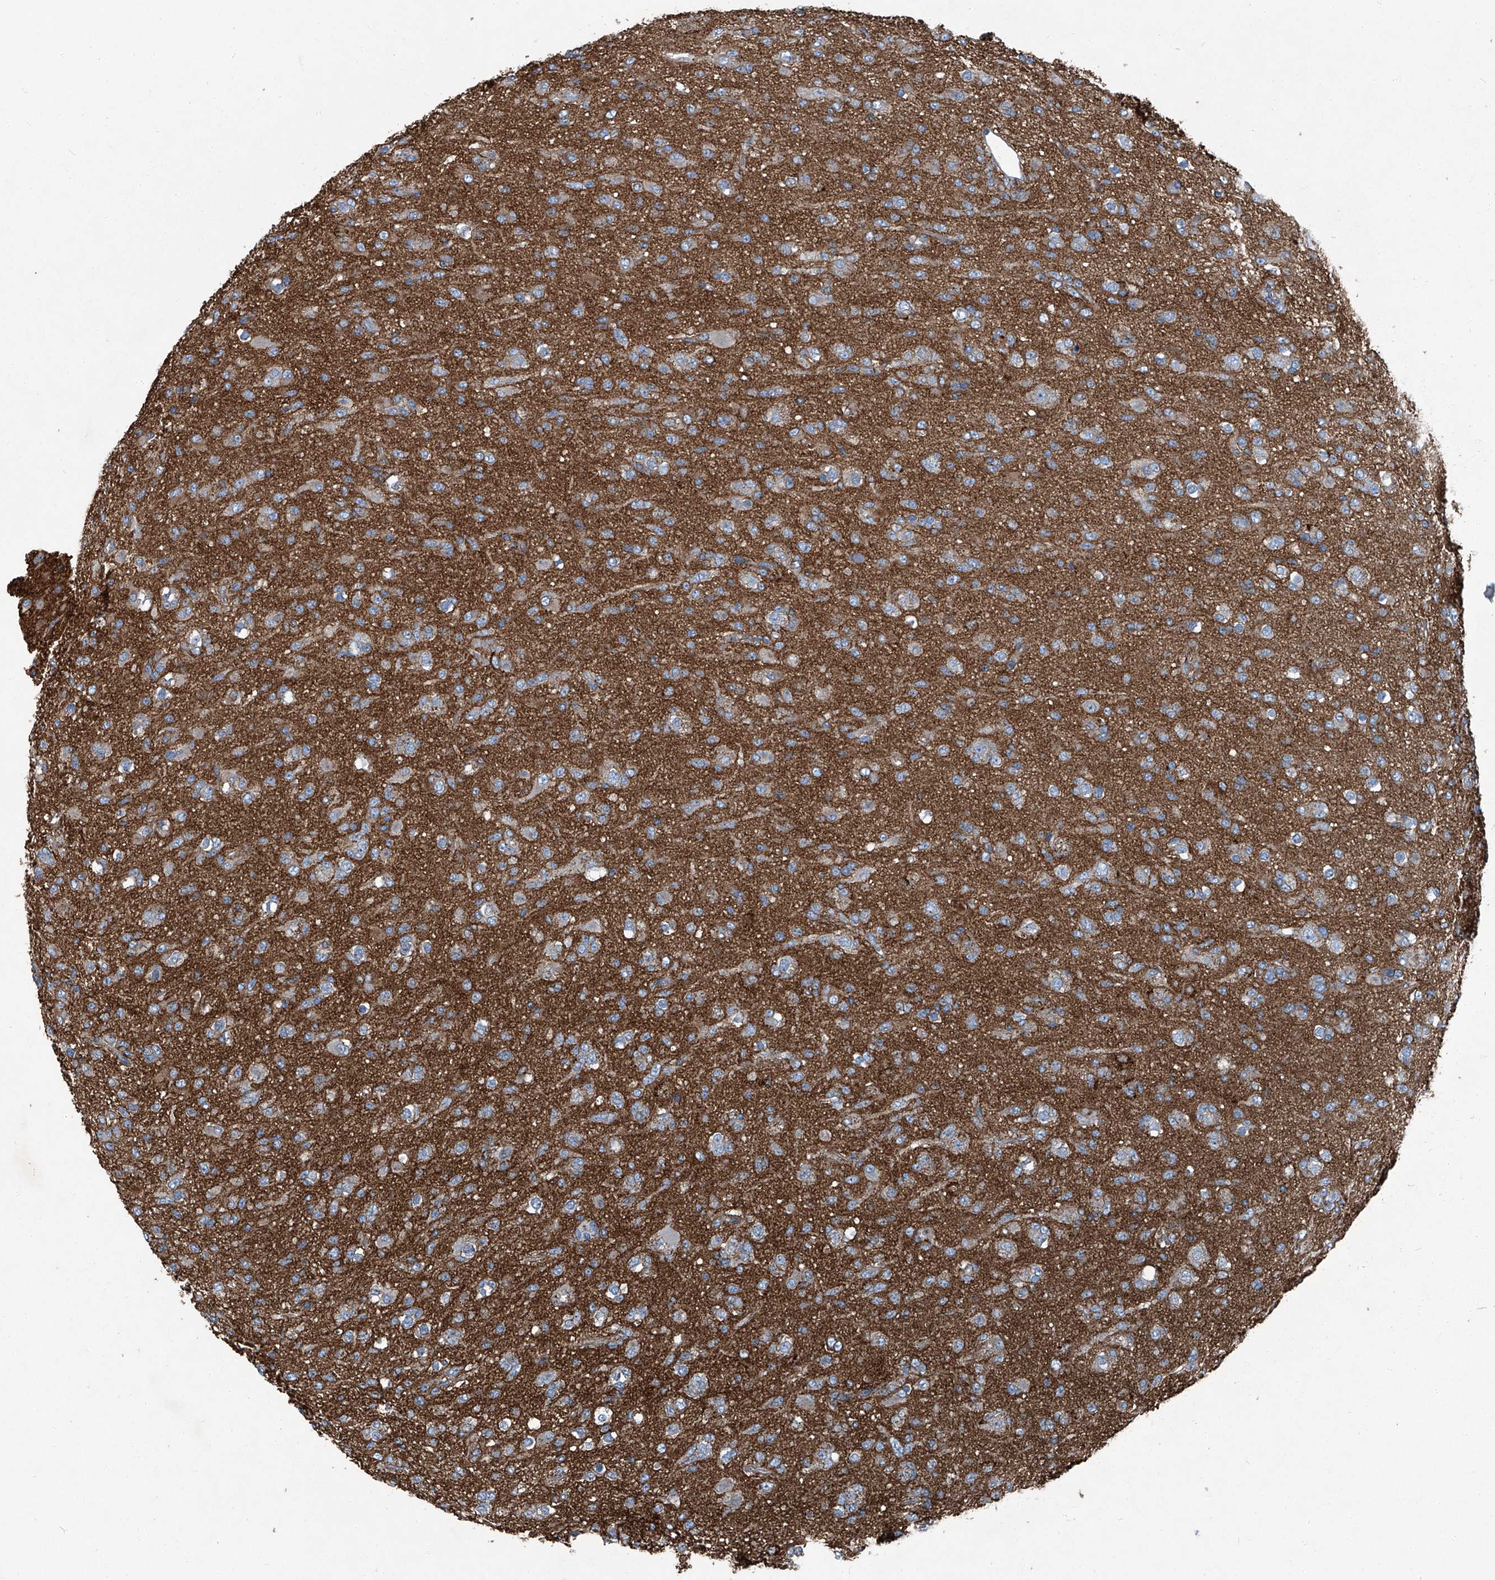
{"staining": {"intensity": "negative", "quantity": "none", "location": "none"}, "tissue": "glioma", "cell_type": "Tumor cells", "image_type": "cancer", "snomed": [{"axis": "morphology", "description": "Glioma, malignant, Low grade"}, {"axis": "topography", "description": "Brain"}], "caption": "Immunohistochemistry image of malignant glioma (low-grade) stained for a protein (brown), which exhibits no positivity in tumor cells.", "gene": "SEPTIN7", "patient": {"sex": "male", "age": 65}}